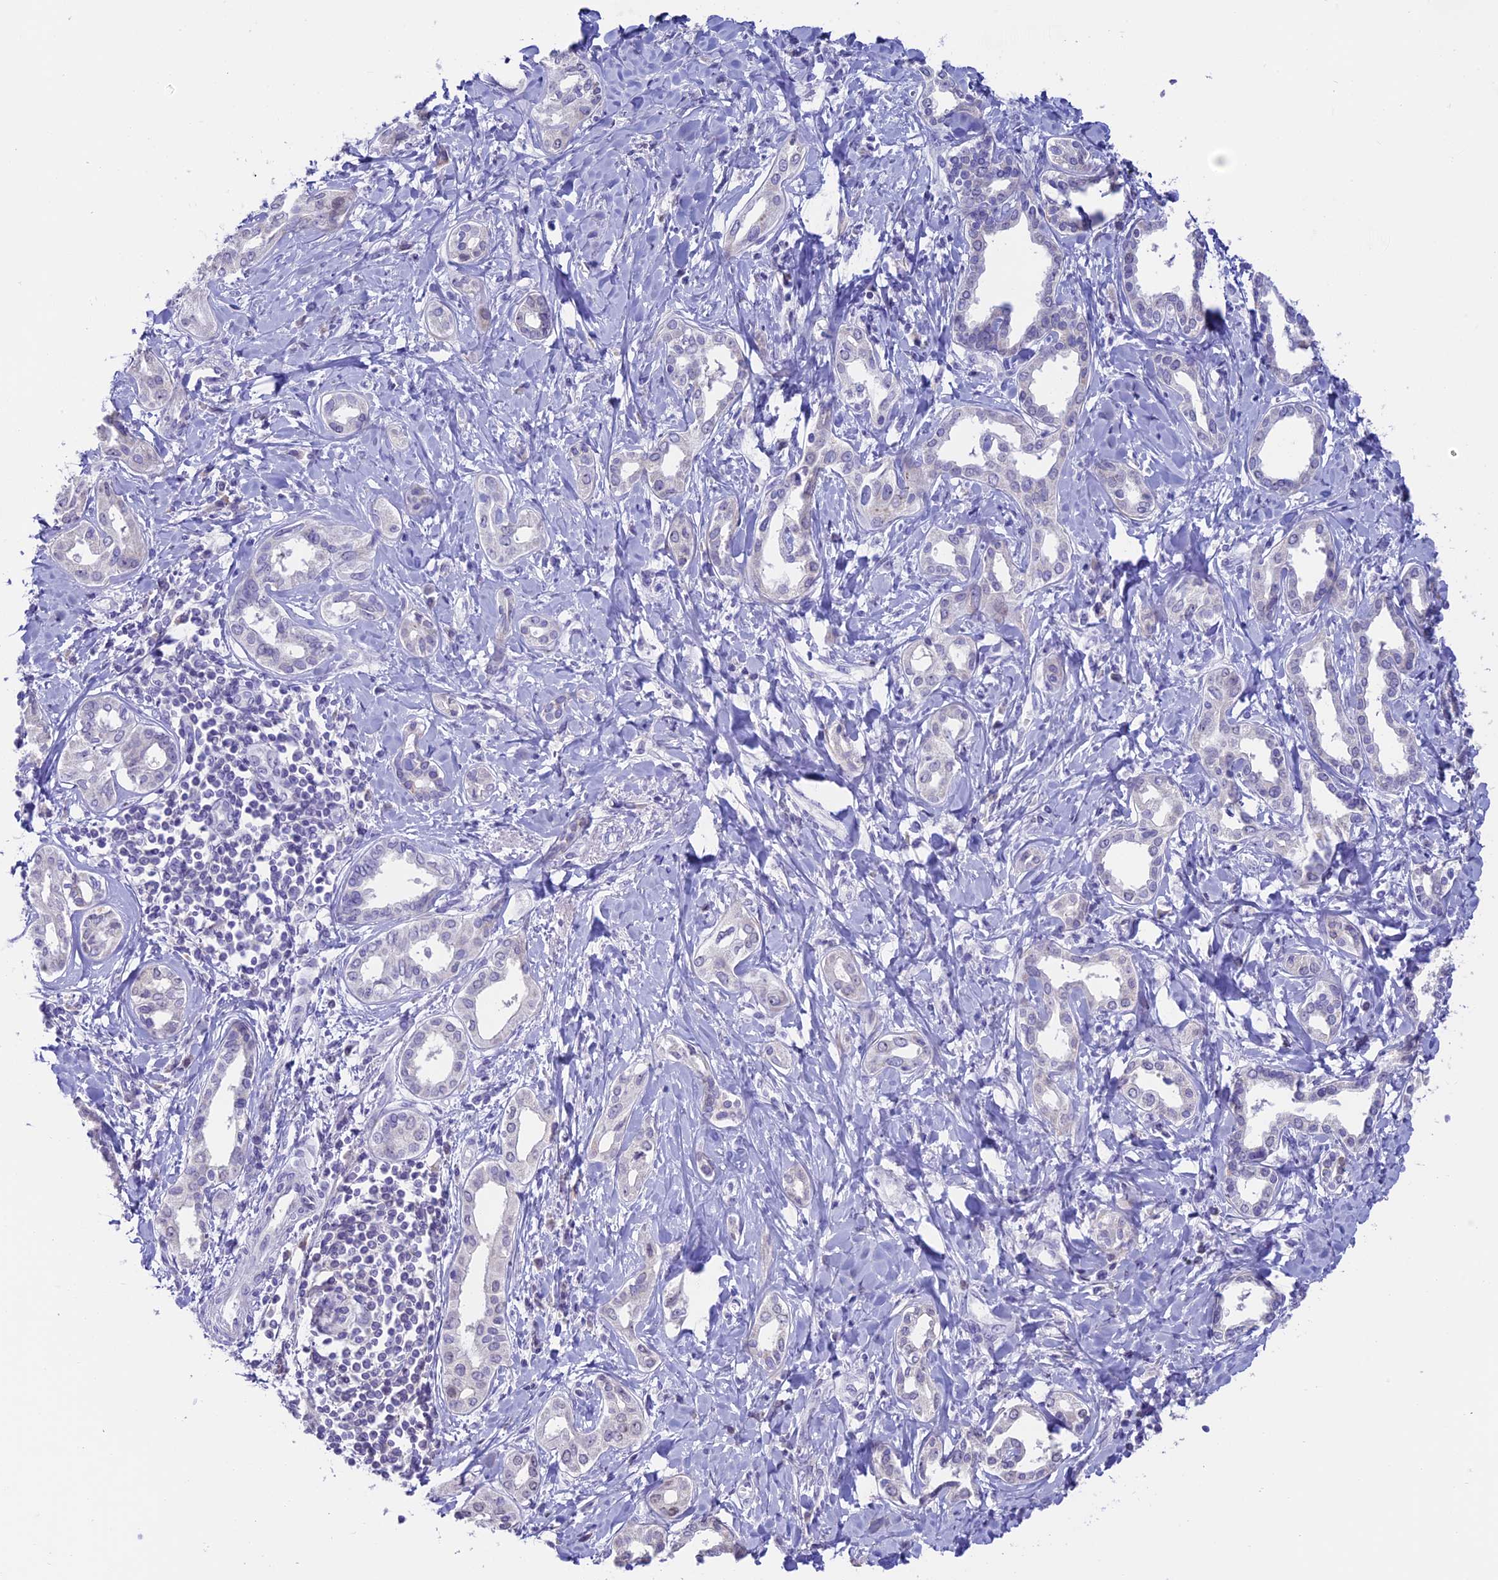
{"staining": {"intensity": "negative", "quantity": "none", "location": "none"}, "tissue": "liver cancer", "cell_type": "Tumor cells", "image_type": "cancer", "snomed": [{"axis": "morphology", "description": "Cholangiocarcinoma"}, {"axis": "topography", "description": "Liver"}], "caption": "DAB immunohistochemical staining of human liver cancer (cholangiocarcinoma) shows no significant staining in tumor cells.", "gene": "SLC10A1", "patient": {"sex": "female", "age": 77}}